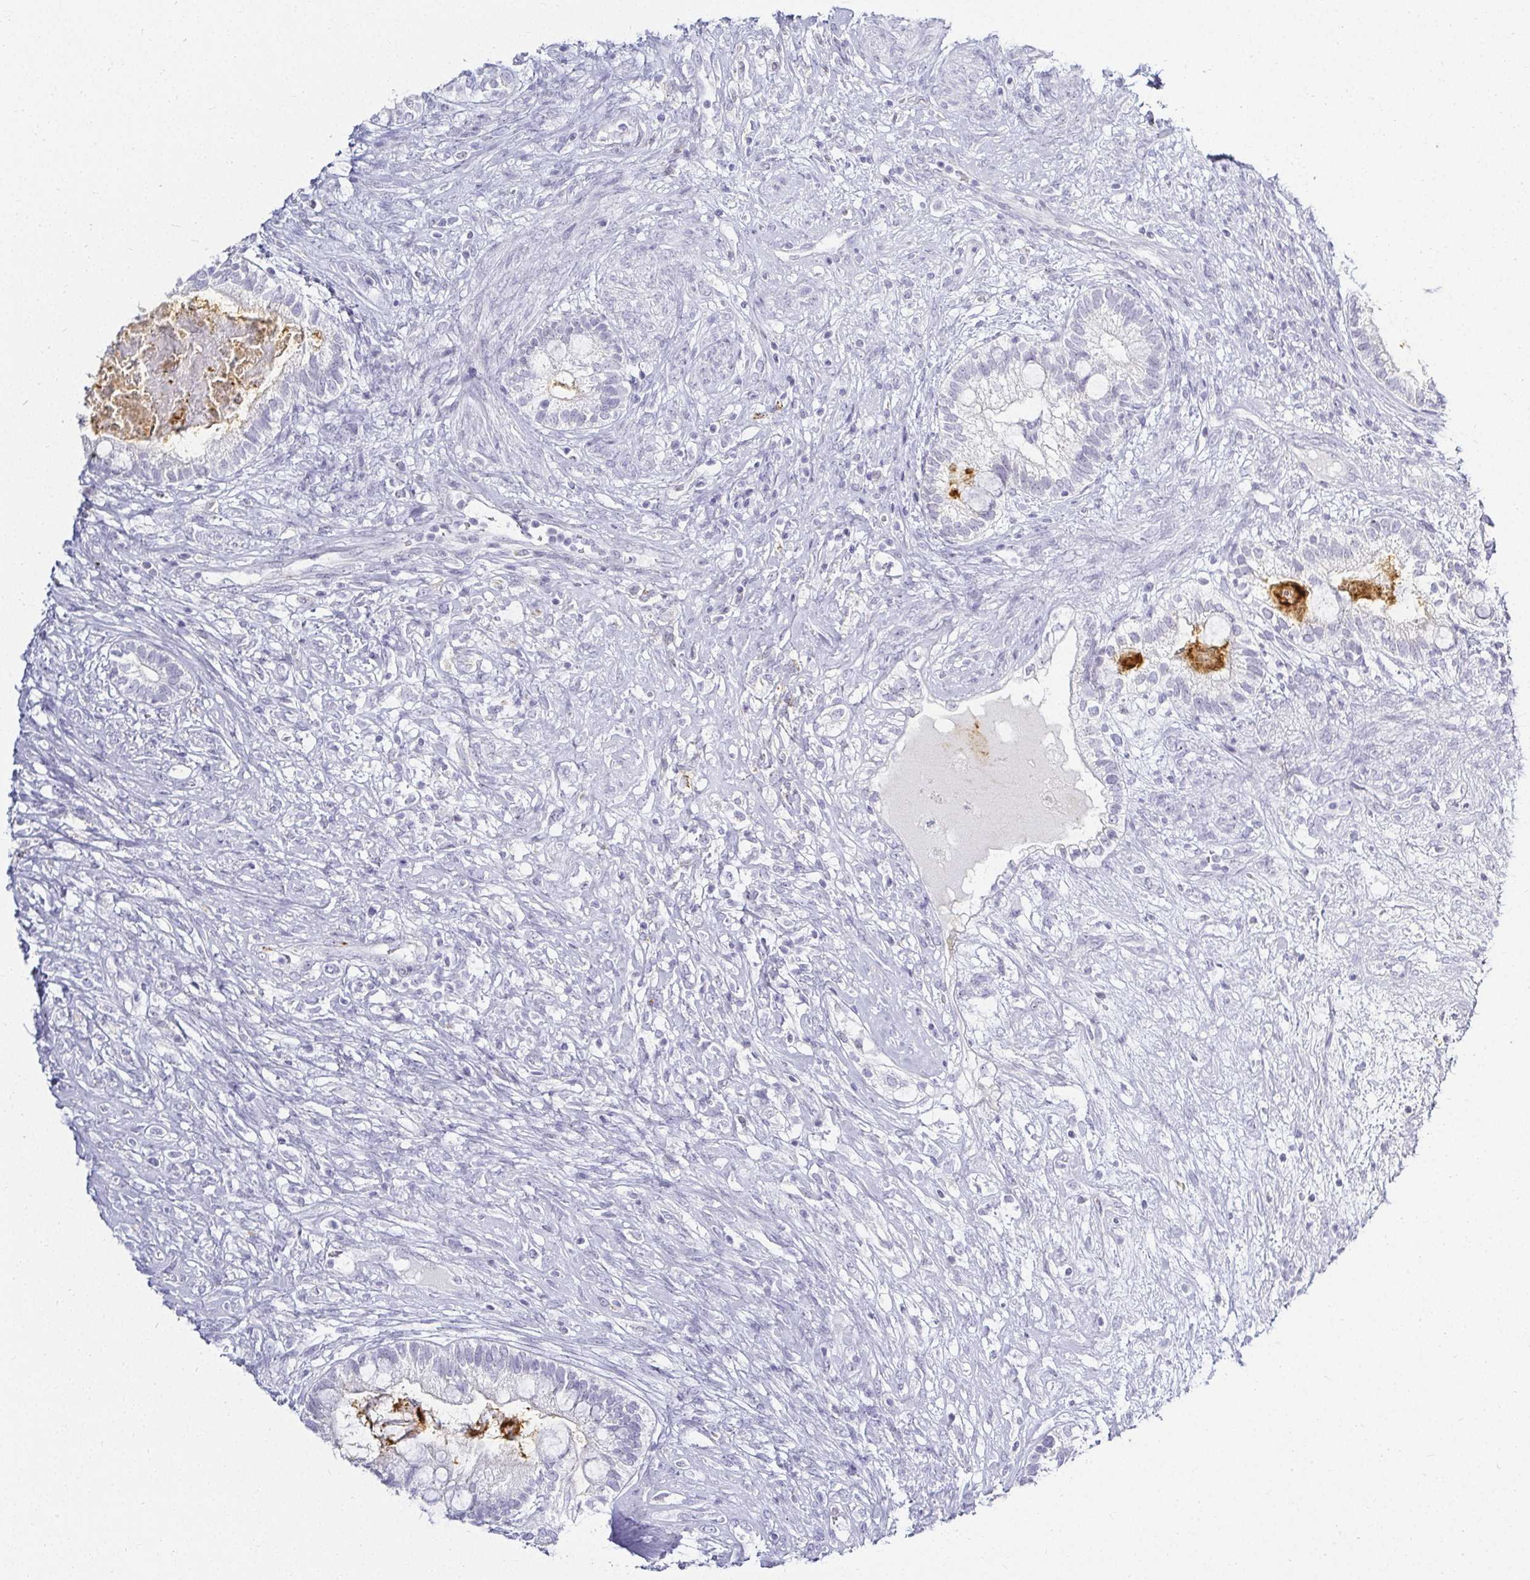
{"staining": {"intensity": "negative", "quantity": "none", "location": "none"}, "tissue": "testis cancer", "cell_type": "Tumor cells", "image_type": "cancer", "snomed": [{"axis": "morphology", "description": "Seminoma, NOS"}, {"axis": "morphology", "description": "Carcinoma, Embryonal, NOS"}, {"axis": "topography", "description": "Testis"}], "caption": "The photomicrograph reveals no significant staining in tumor cells of testis cancer (seminoma).", "gene": "ACAN", "patient": {"sex": "male", "age": 41}}